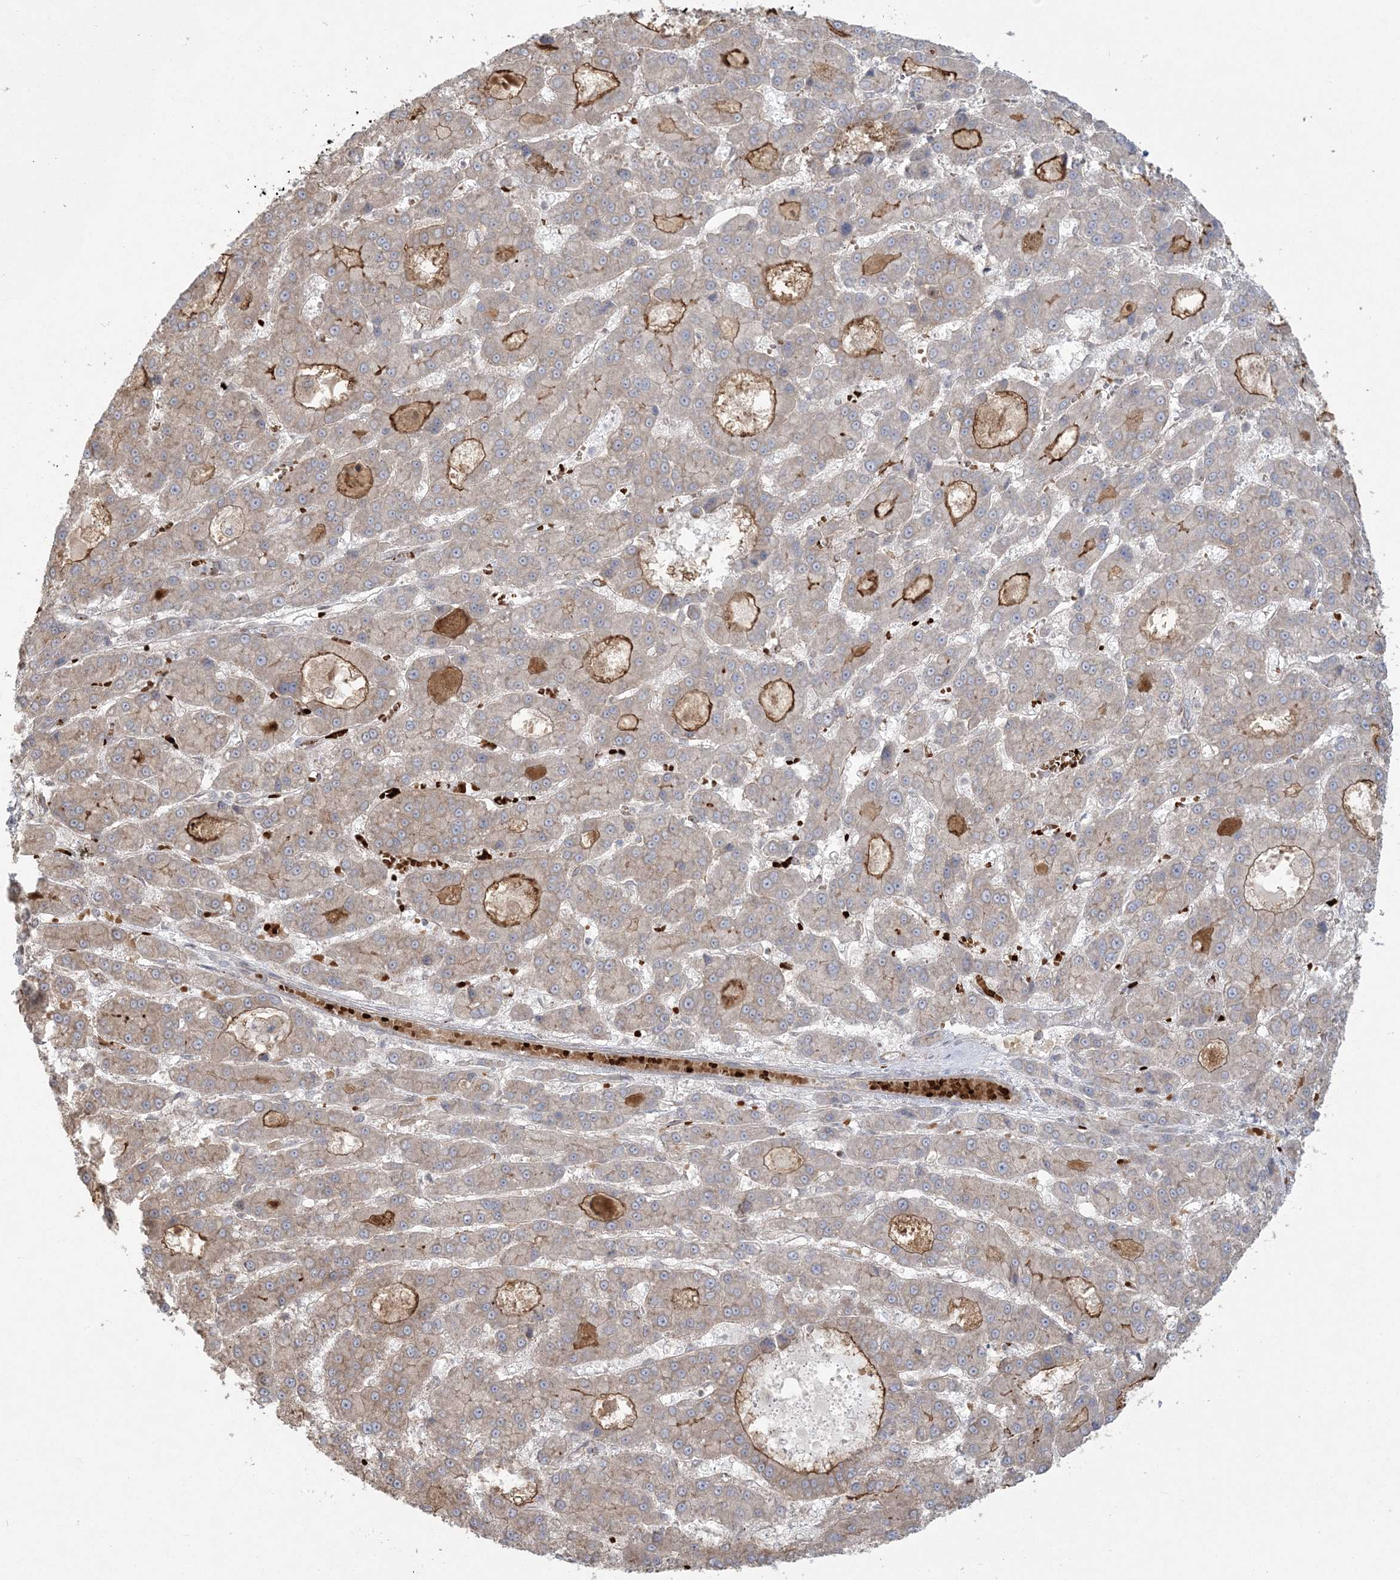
{"staining": {"intensity": "moderate", "quantity": "25%-75%", "location": "cytoplasmic/membranous"}, "tissue": "liver cancer", "cell_type": "Tumor cells", "image_type": "cancer", "snomed": [{"axis": "morphology", "description": "Carcinoma, Hepatocellular, NOS"}, {"axis": "topography", "description": "Liver"}], "caption": "Immunohistochemical staining of liver hepatocellular carcinoma reveals moderate cytoplasmic/membranous protein staining in about 25%-75% of tumor cells.", "gene": "ABCF3", "patient": {"sex": "male", "age": 70}}